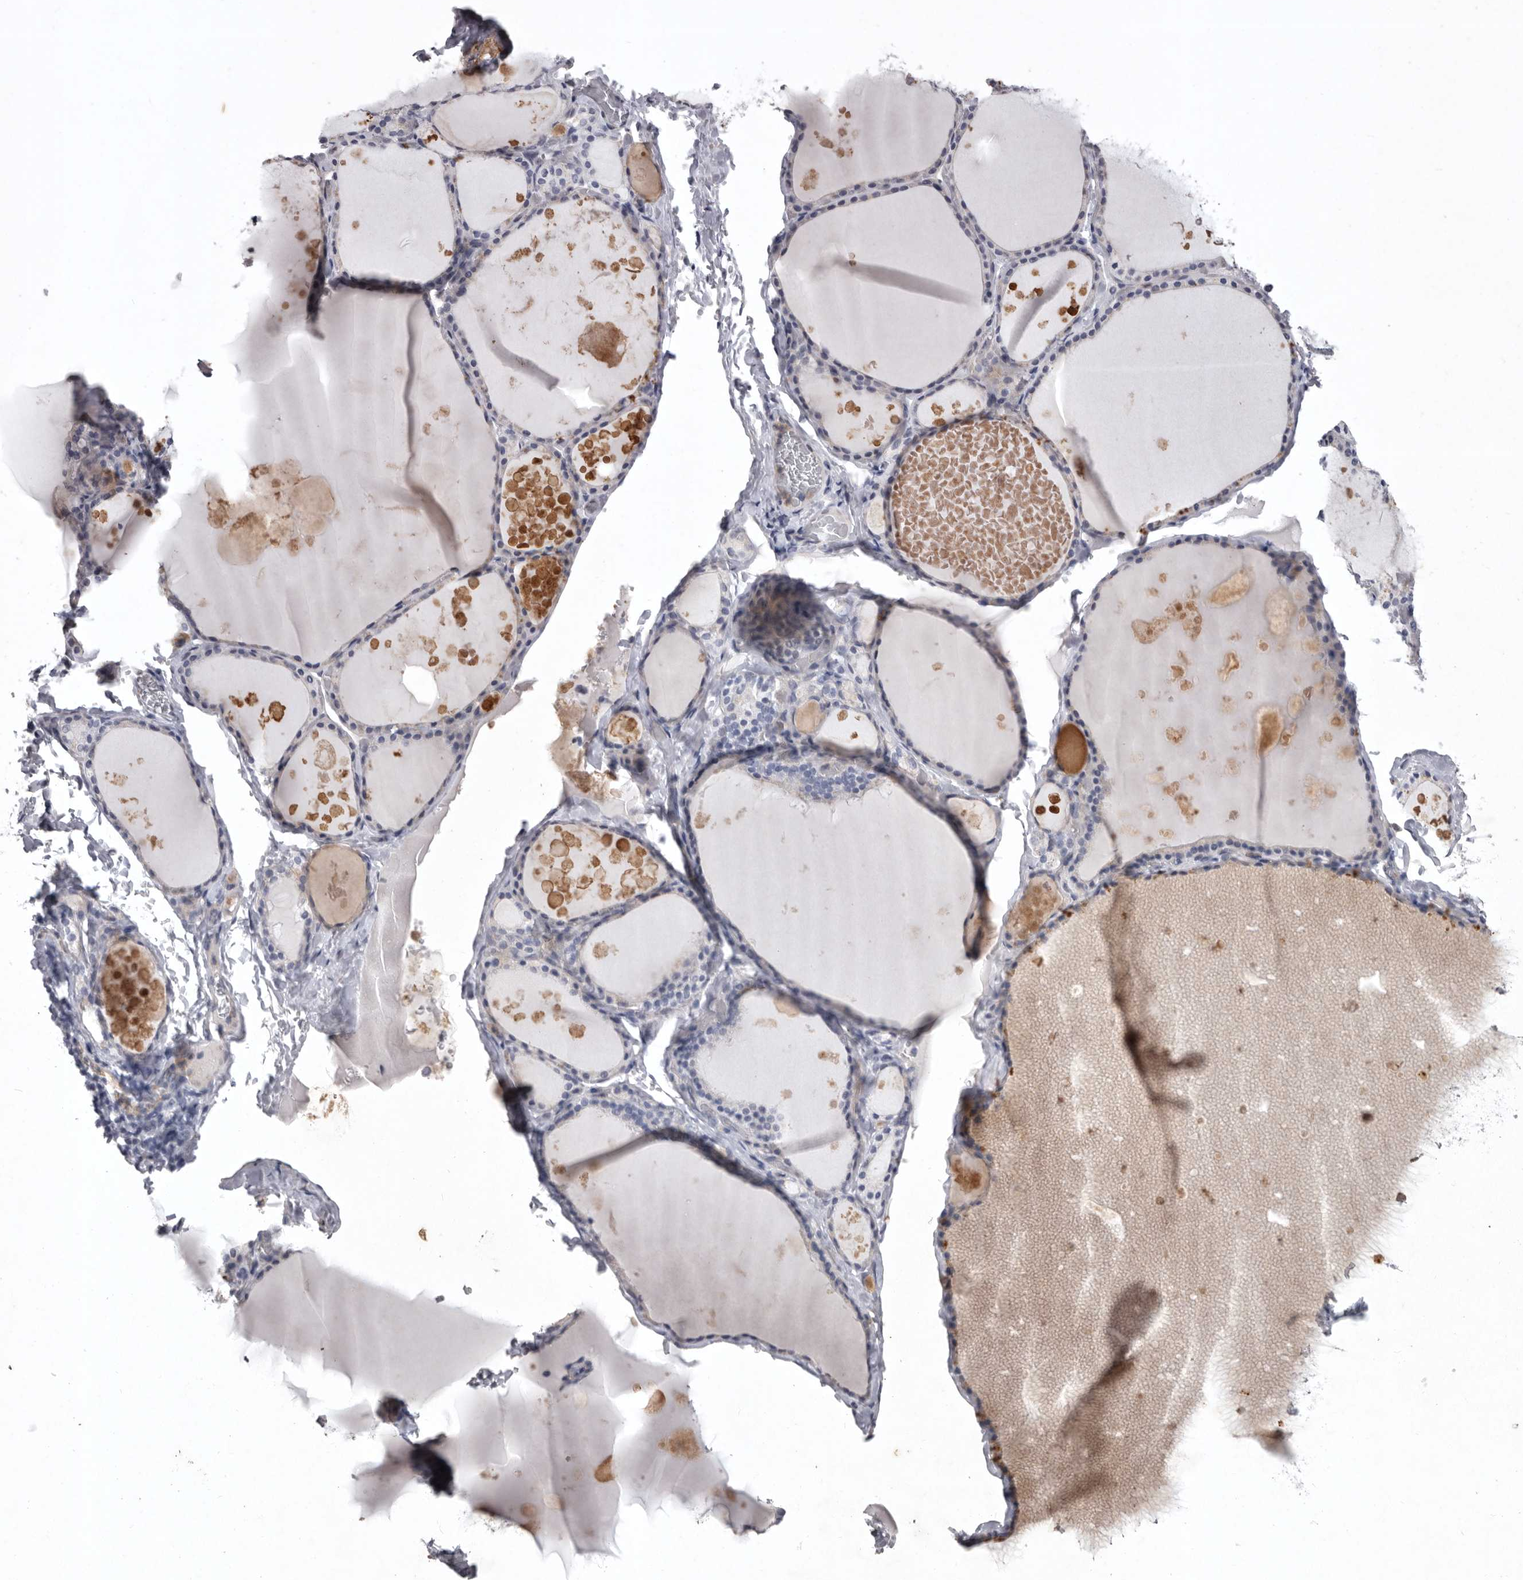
{"staining": {"intensity": "moderate", "quantity": "<25%", "location": "cytoplasmic/membranous"}, "tissue": "thyroid gland", "cell_type": "Glandular cells", "image_type": "normal", "snomed": [{"axis": "morphology", "description": "Normal tissue, NOS"}, {"axis": "topography", "description": "Thyroid gland"}], "caption": "Immunohistochemistry (IHC) photomicrograph of unremarkable thyroid gland: human thyroid gland stained using immunohistochemistry (IHC) exhibits low levels of moderate protein expression localized specifically in the cytoplasmic/membranous of glandular cells, appearing as a cytoplasmic/membranous brown color.", "gene": "NKAIN4", "patient": {"sex": "male", "age": 56}}